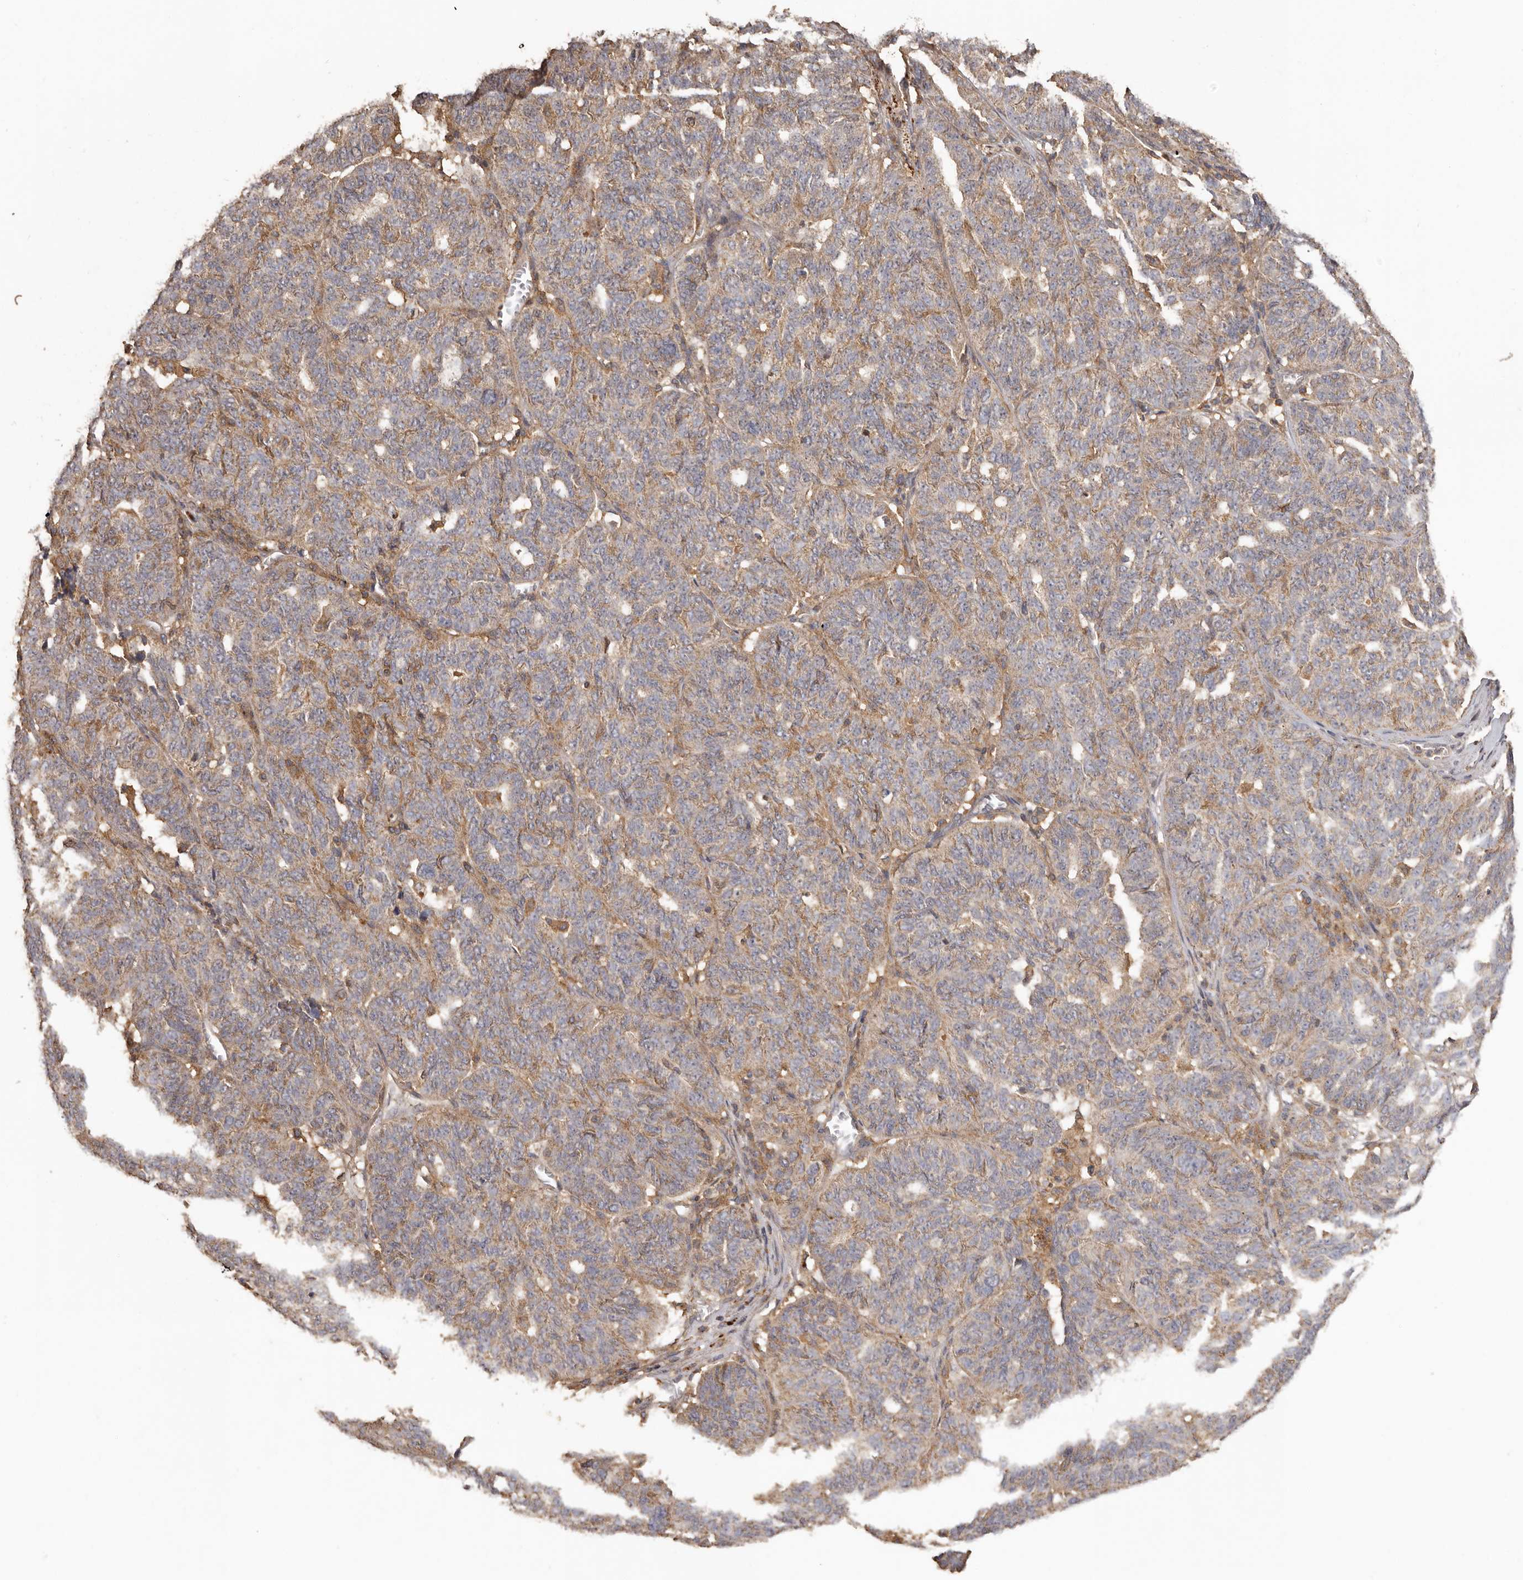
{"staining": {"intensity": "weak", "quantity": "25%-75%", "location": "cytoplasmic/membranous"}, "tissue": "ovarian cancer", "cell_type": "Tumor cells", "image_type": "cancer", "snomed": [{"axis": "morphology", "description": "Cystadenocarcinoma, serous, NOS"}, {"axis": "topography", "description": "Ovary"}], "caption": "DAB (3,3'-diaminobenzidine) immunohistochemical staining of ovarian cancer demonstrates weak cytoplasmic/membranous protein expression in about 25%-75% of tumor cells.", "gene": "RWDD1", "patient": {"sex": "female", "age": 59}}